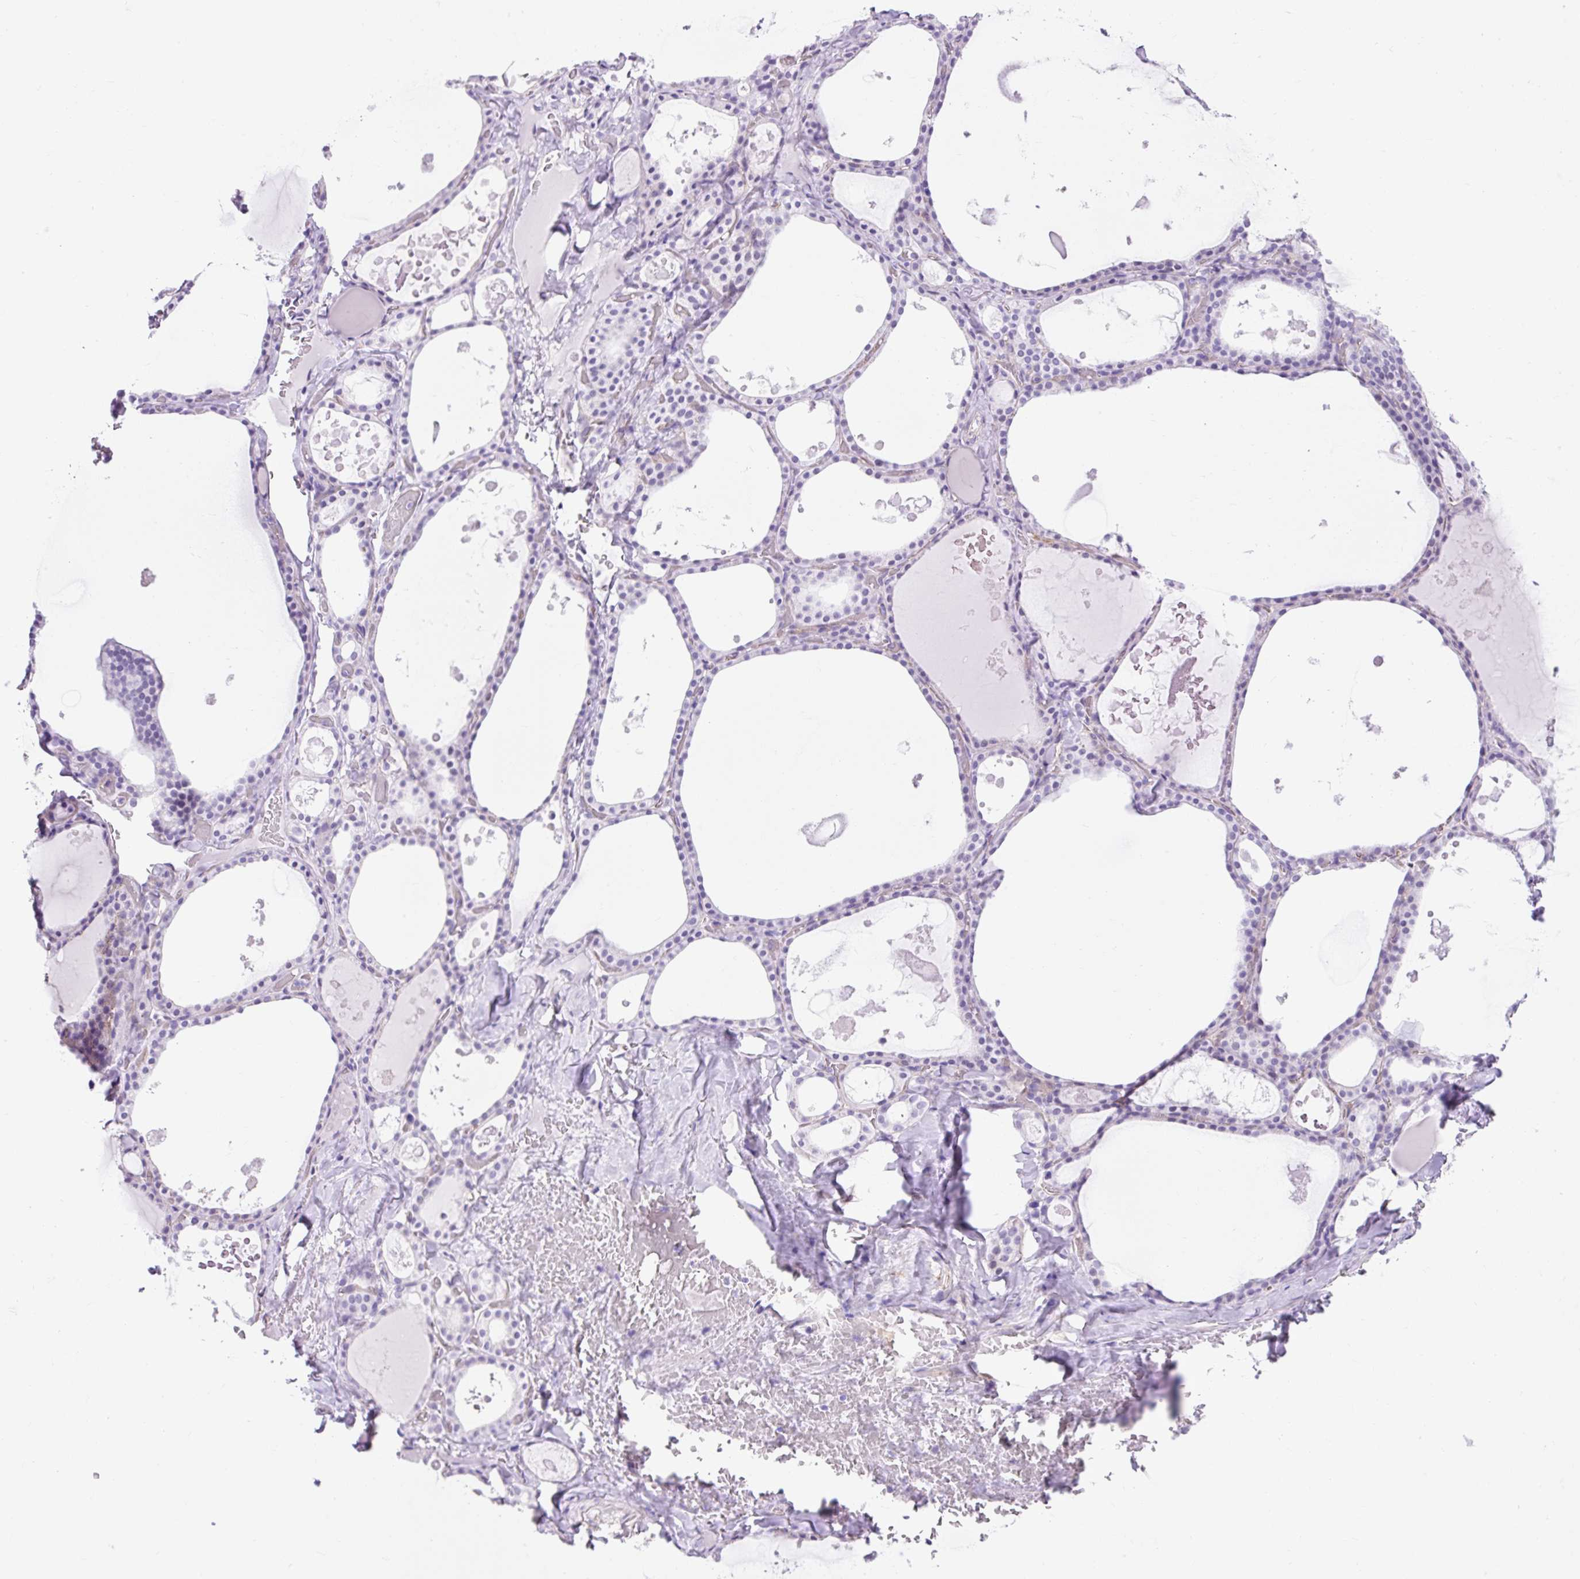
{"staining": {"intensity": "negative", "quantity": "none", "location": "none"}, "tissue": "thyroid gland", "cell_type": "Glandular cells", "image_type": "normal", "snomed": [{"axis": "morphology", "description": "Normal tissue, NOS"}, {"axis": "topography", "description": "Thyroid gland"}], "caption": "Glandular cells are negative for protein expression in normal human thyroid gland. (DAB IHC, high magnification).", "gene": "KRT12", "patient": {"sex": "male", "age": 56}}